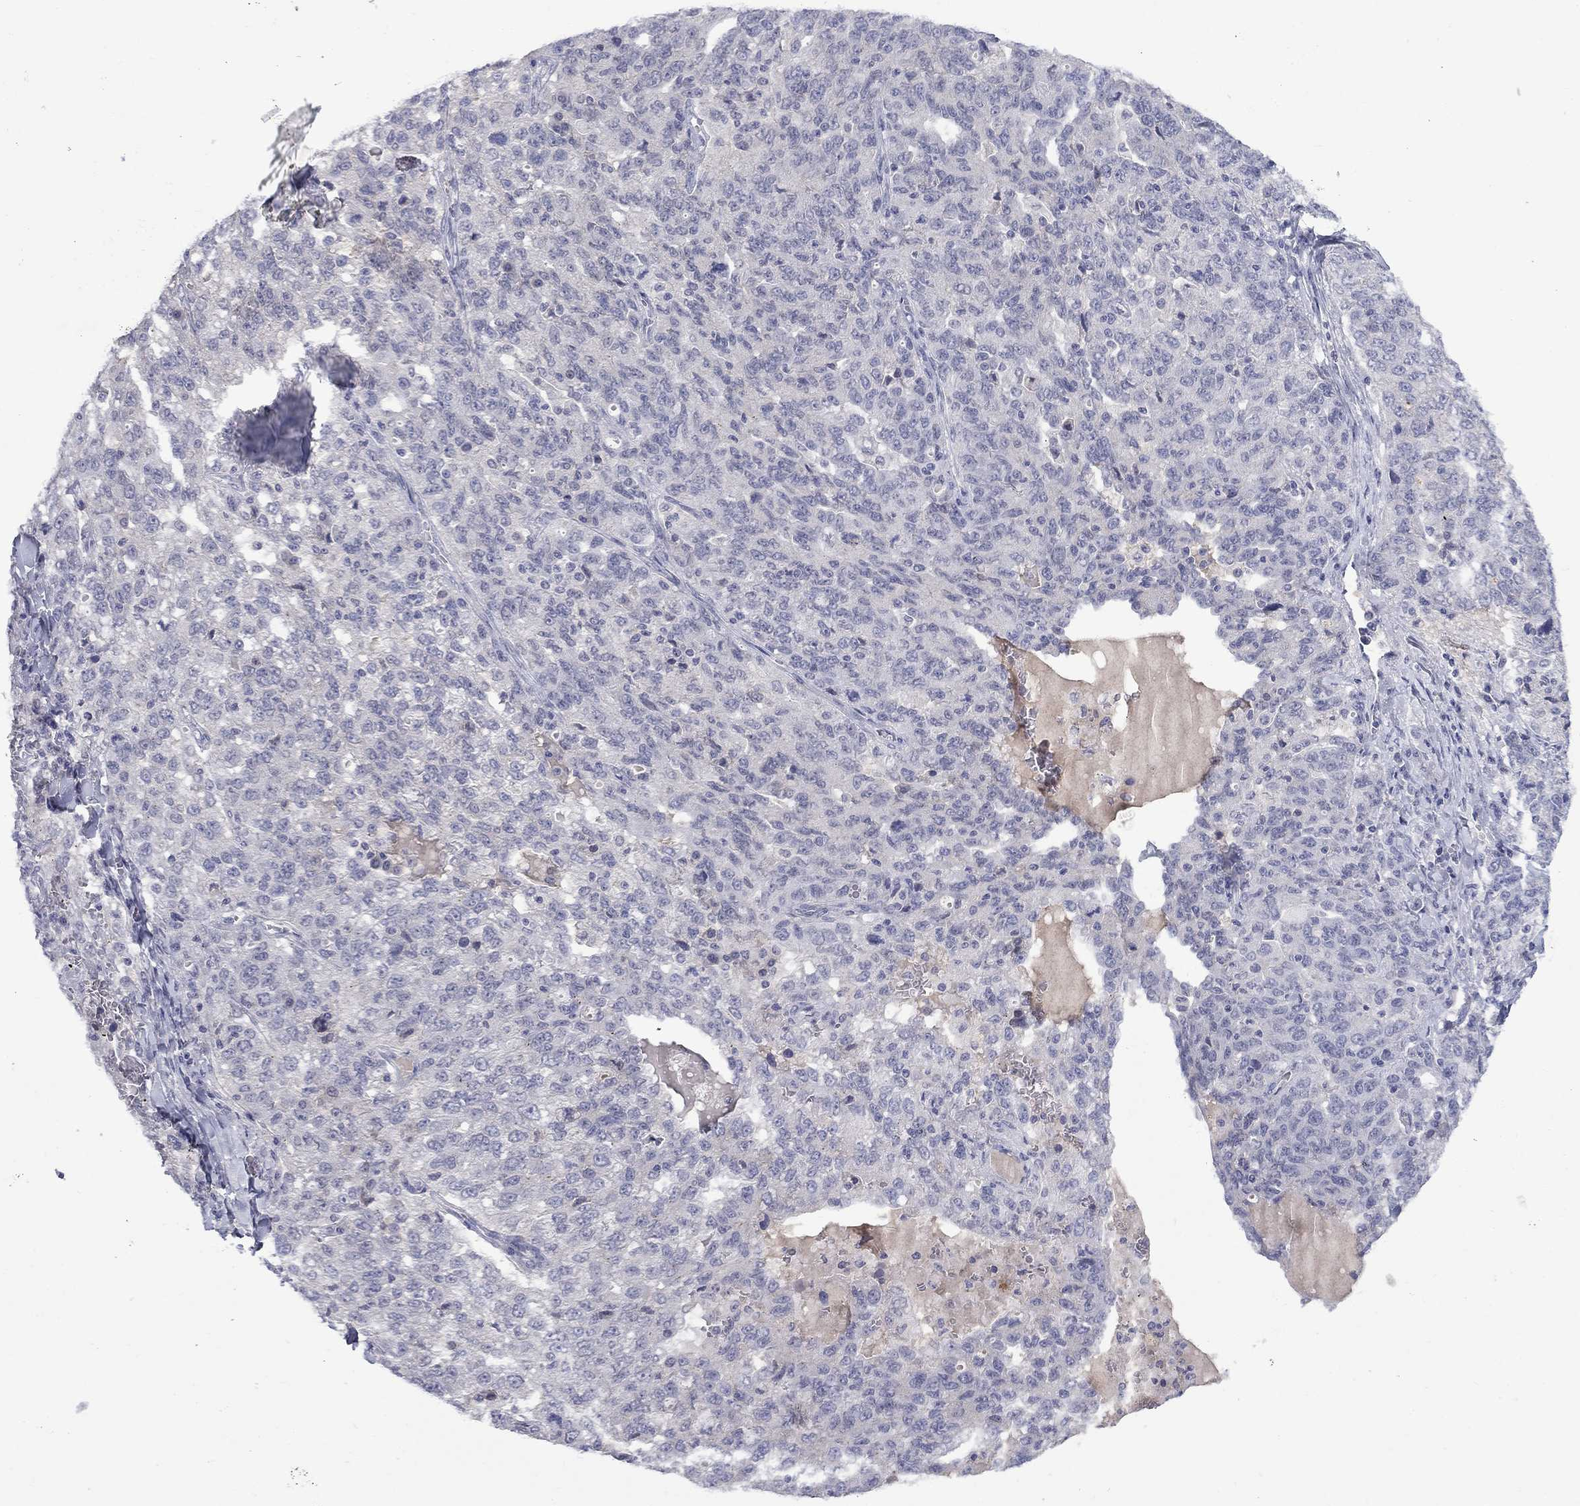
{"staining": {"intensity": "negative", "quantity": "none", "location": "none"}, "tissue": "ovarian cancer", "cell_type": "Tumor cells", "image_type": "cancer", "snomed": [{"axis": "morphology", "description": "Cystadenocarcinoma, serous, NOS"}, {"axis": "topography", "description": "Ovary"}], "caption": "Tumor cells show no significant protein staining in ovarian serous cystadenocarcinoma.", "gene": "NSMF", "patient": {"sex": "female", "age": 71}}